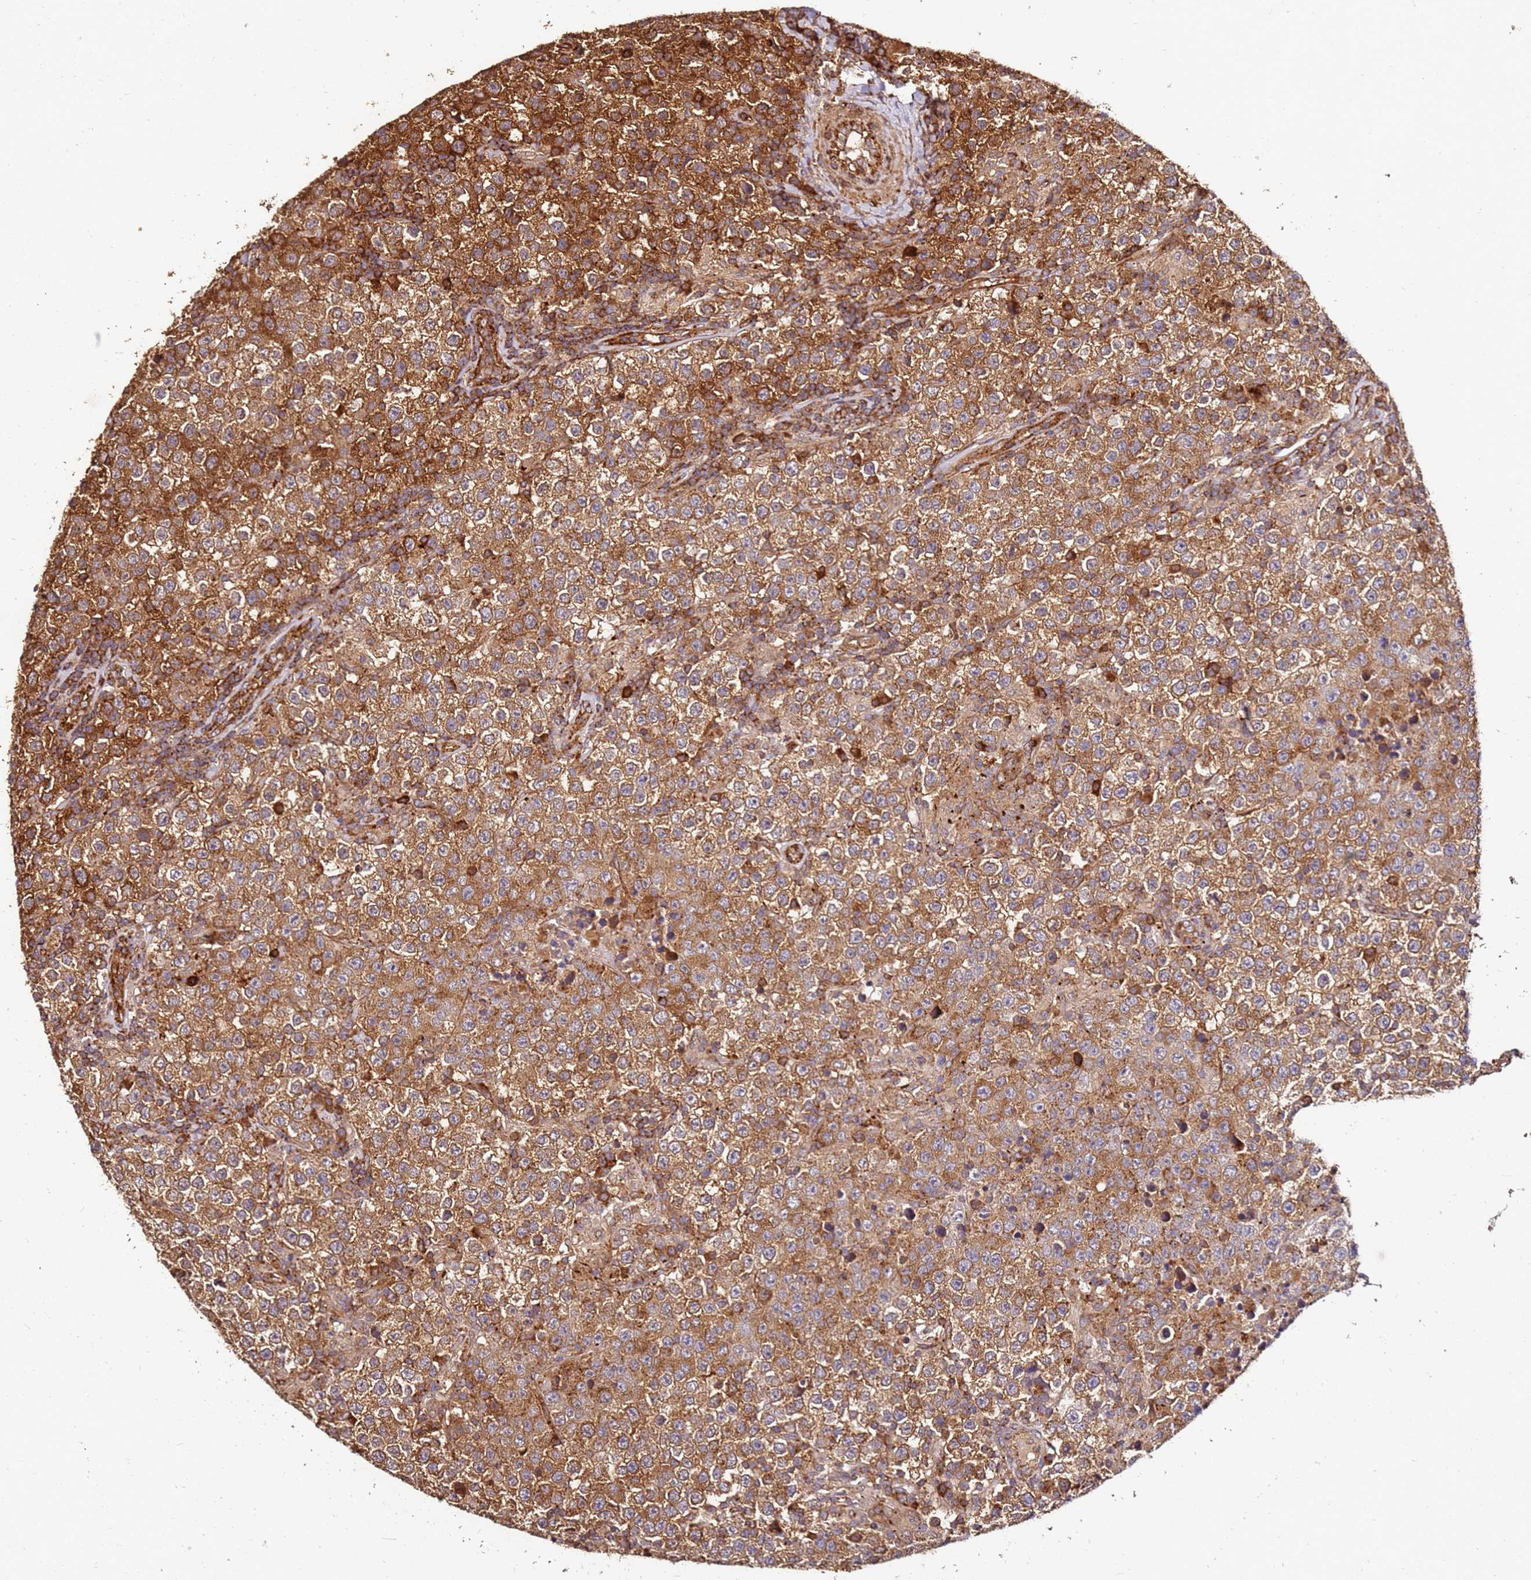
{"staining": {"intensity": "strong", "quantity": ">75%", "location": "cytoplasmic/membranous"}, "tissue": "testis cancer", "cell_type": "Tumor cells", "image_type": "cancer", "snomed": [{"axis": "morphology", "description": "Seminoma, NOS"}, {"axis": "morphology", "description": "Carcinoma, Embryonal, NOS"}, {"axis": "topography", "description": "Testis"}], "caption": "Strong cytoplasmic/membranous protein expression is present in approximately >75% of tumor cells in testis cancer (embryonal carcinoma). (Stains: DAB (3,3'-diaminobenzidine) in brown, nuclei in blue, Microscopy: brightfield microscopy at high magnification).", "gene": "DVL3", "patient": {"sex": "male", "age": 41}}